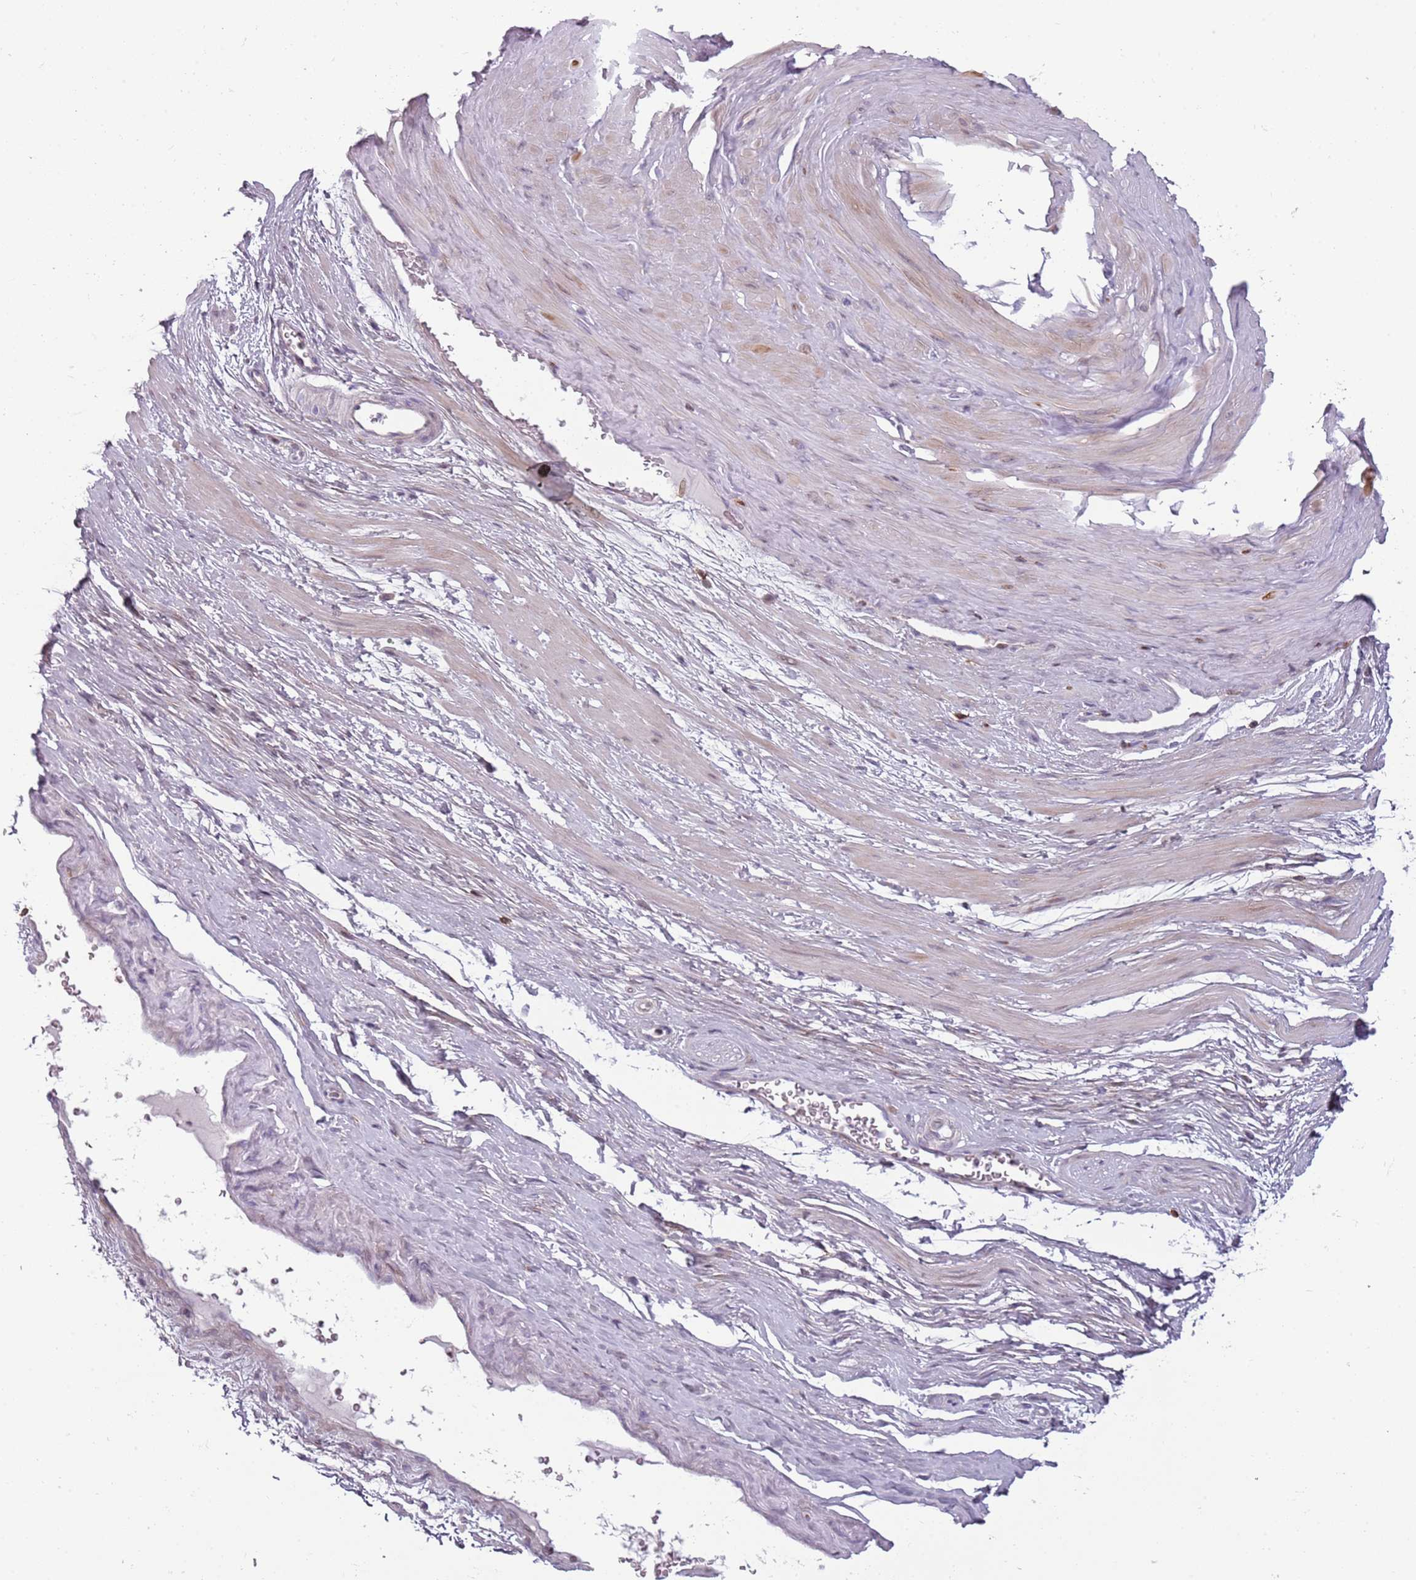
{"staining": {"intensity": "negative", "quantity": "none", "location": "none"}, "tissue": "adipose tissue", "cell_type": "Adipocytes", "image_type": "normal", "snomed": [{"axis": "morphology", "description": "Normal tissue, NOS"}, {"axis": "morphology", "description": "Adenocarcinoma, Low grade"}, {"axis": "topography", "description": "Prostate"}, {"axis": "topography", "description": "Peripheral nerve tissue"}], "caption": "Human adipose tissue stained for a protein using IHC displays no expression in adipocytes.", "gene": "ZNF583", "patient": {"sex": "male", "age": 63}}